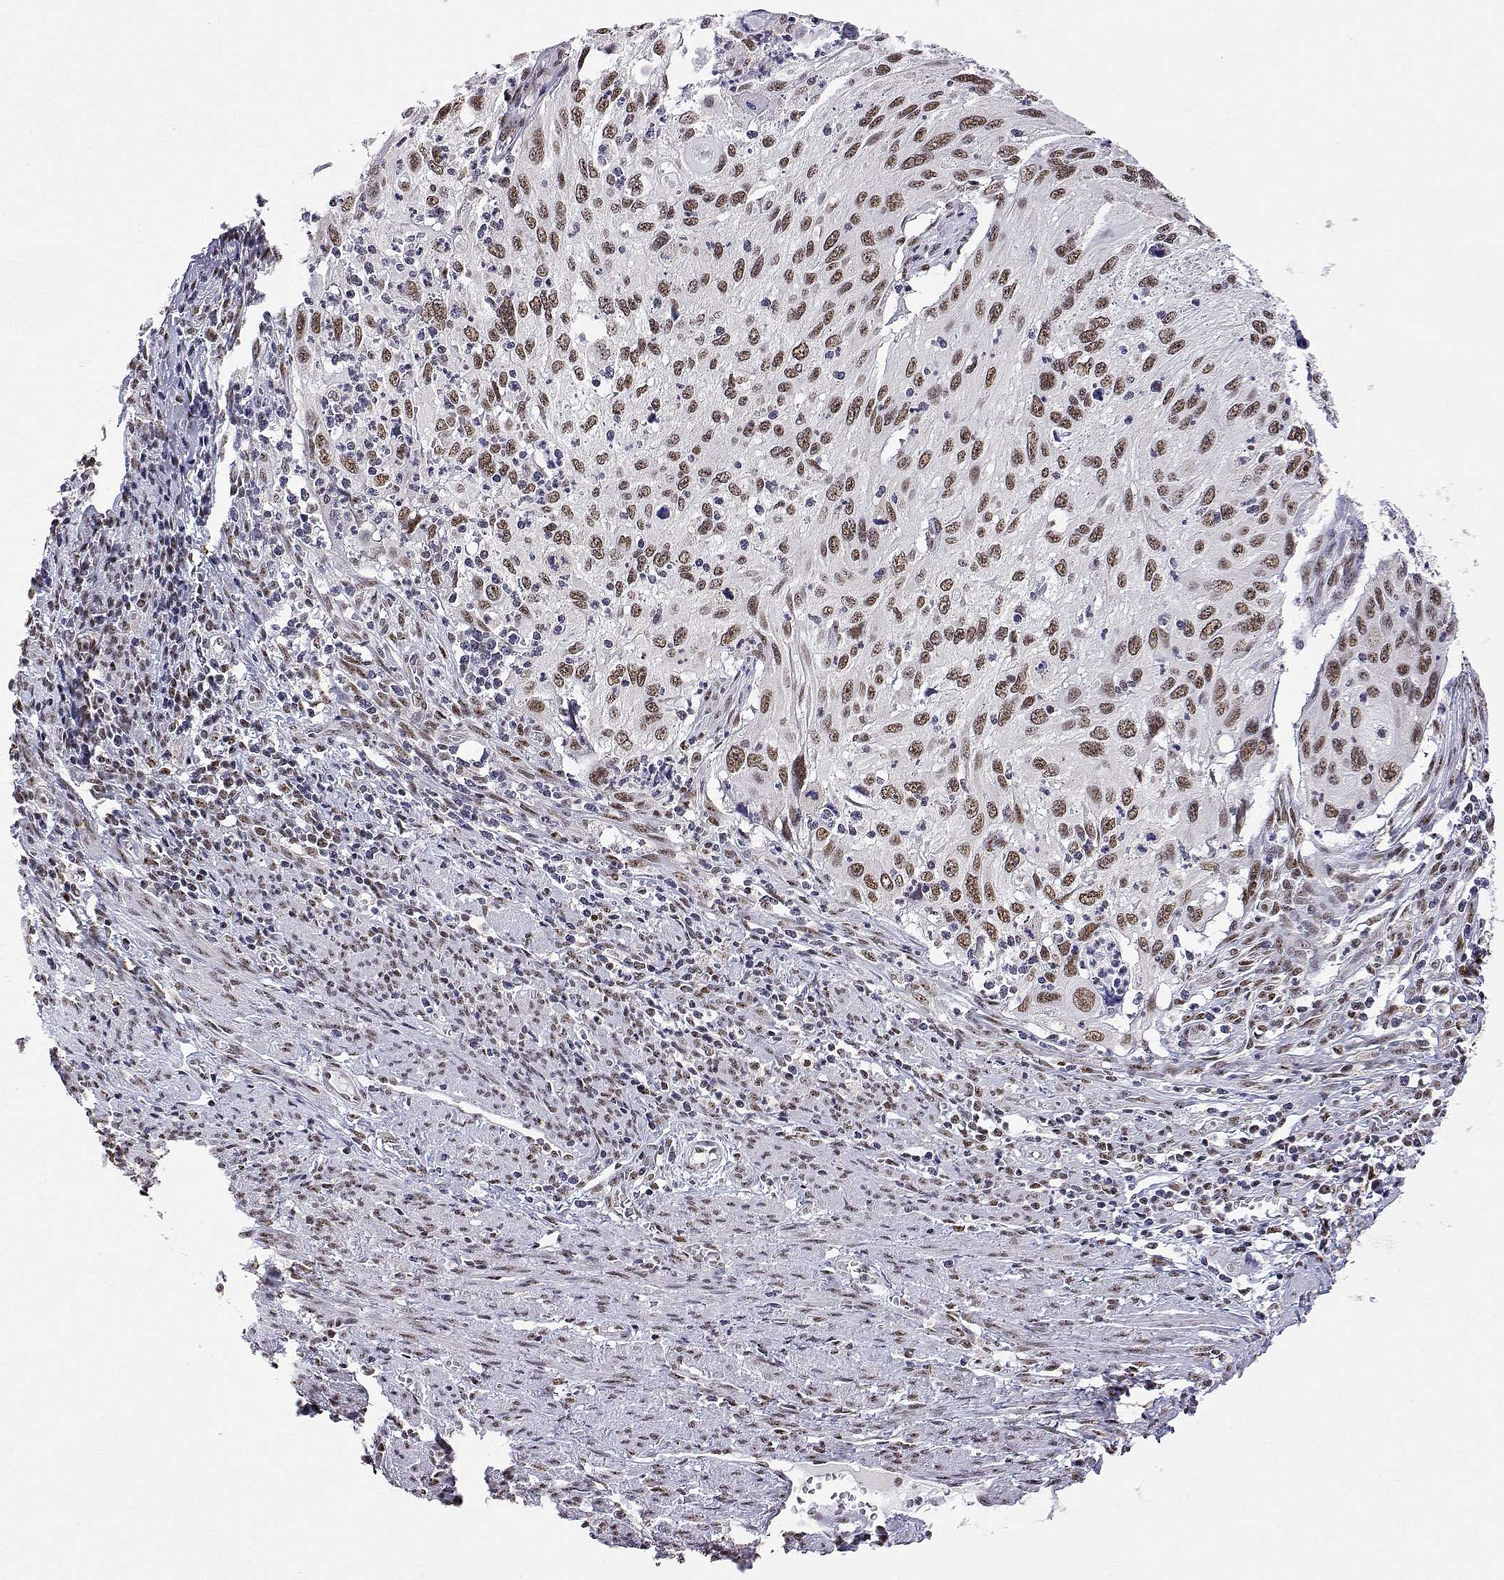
{"staining": {"intensity": "moderate", "quantity": ">75%", "location": "nuclear"}, "tissue": "cervical cancer", "cell_type": "Tumor cells", "image_type": "cancer", "snomed": [{"axis": "morphology", "description": "Squamous cell carcinoma, NOS"}, {"axis": "topography", "description": "Cervix"}], "caption": "Immunohistochemical staining of squamous cell carcinoma (cervical) demonstrates moderate nuclear protein positivity in about >75% of tumor cells.", "gene": "ADAR", "patient": {"sex": "female", "age": 70}}